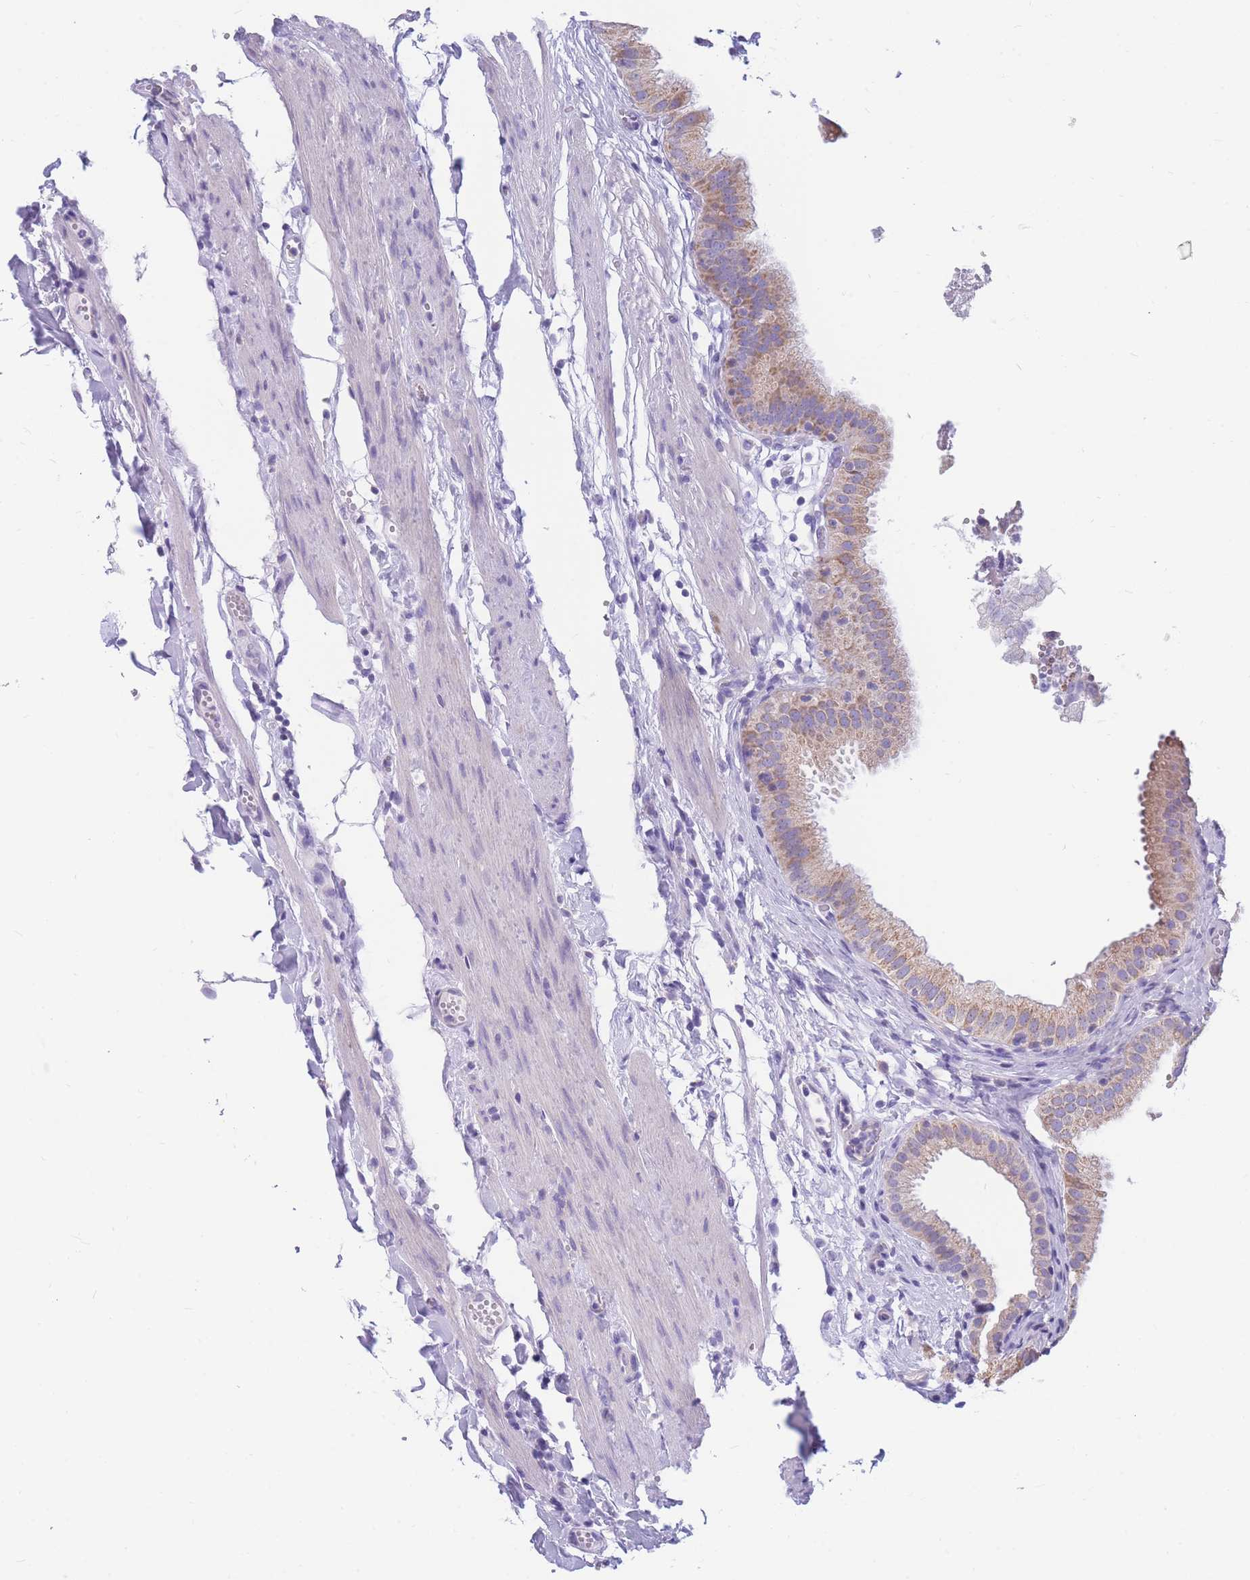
{"staining": {"intensity": "moderate", "quantity": ">75%", "location": "cytoplasmic/membranous"}, "tissue": "gallbladder", "cell_type": "Glandular cells", "image_type": "normal", "snomed": [{"axis": "morphology", "description": "Normal tissue, NOS"}, {"axis": "topography", "description": "Gallbladder"}], "caption": "This histopathology image demonstrates immunohistochemistry staining of normal human gallbladder, with medium moderate cytoplasmic/membranous staining in about >75% of glandular cells.", "gene": "DHRS11", "patient": {"sex": "female", "age": 61}}